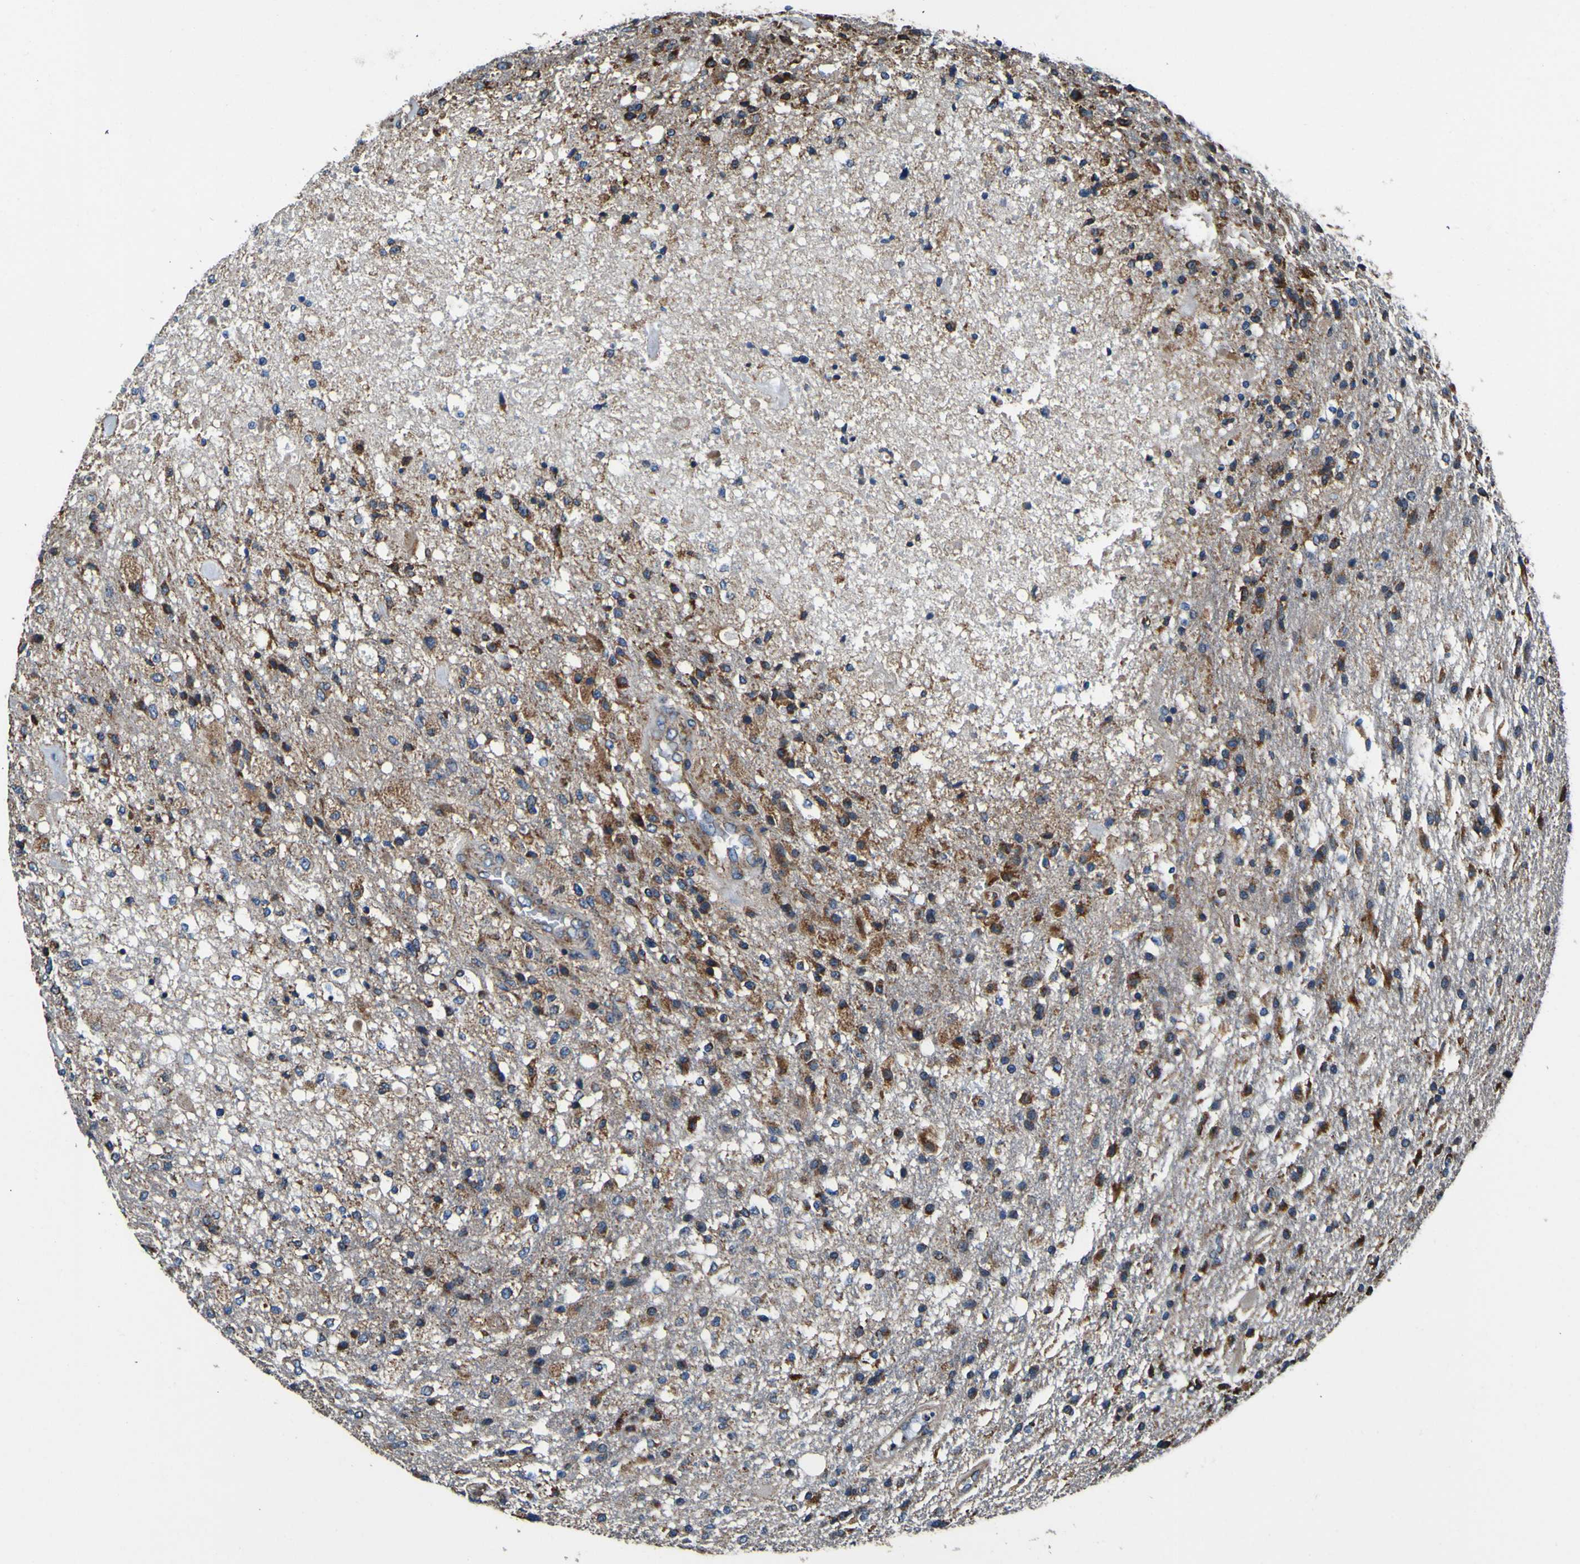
{"staining": {"intensity": "moderate", "quantity": "25%-75%", "location": "cytoplasmic/membranous"}, "tissue": "glioma", "cell_type": "Tumor cells", "image_type": "cancer", "snomed": [{"axis": "morphology", "description": "Normal tissue, NOS"}, {"axis": "morphology", "description": "Glioma, malignant, High grade"}, {"axis": "topography", "description": "Cerebral cortex"}], "caption": "Malignant high-grade glioma stained with immunohistochemistry (IHC) displays moderate cytoplasmic/membranous positivity in approximately 25%-75% of tumor cells.", "gene": "INPP5A", "patient": {"sex": "male", "age": 77}}